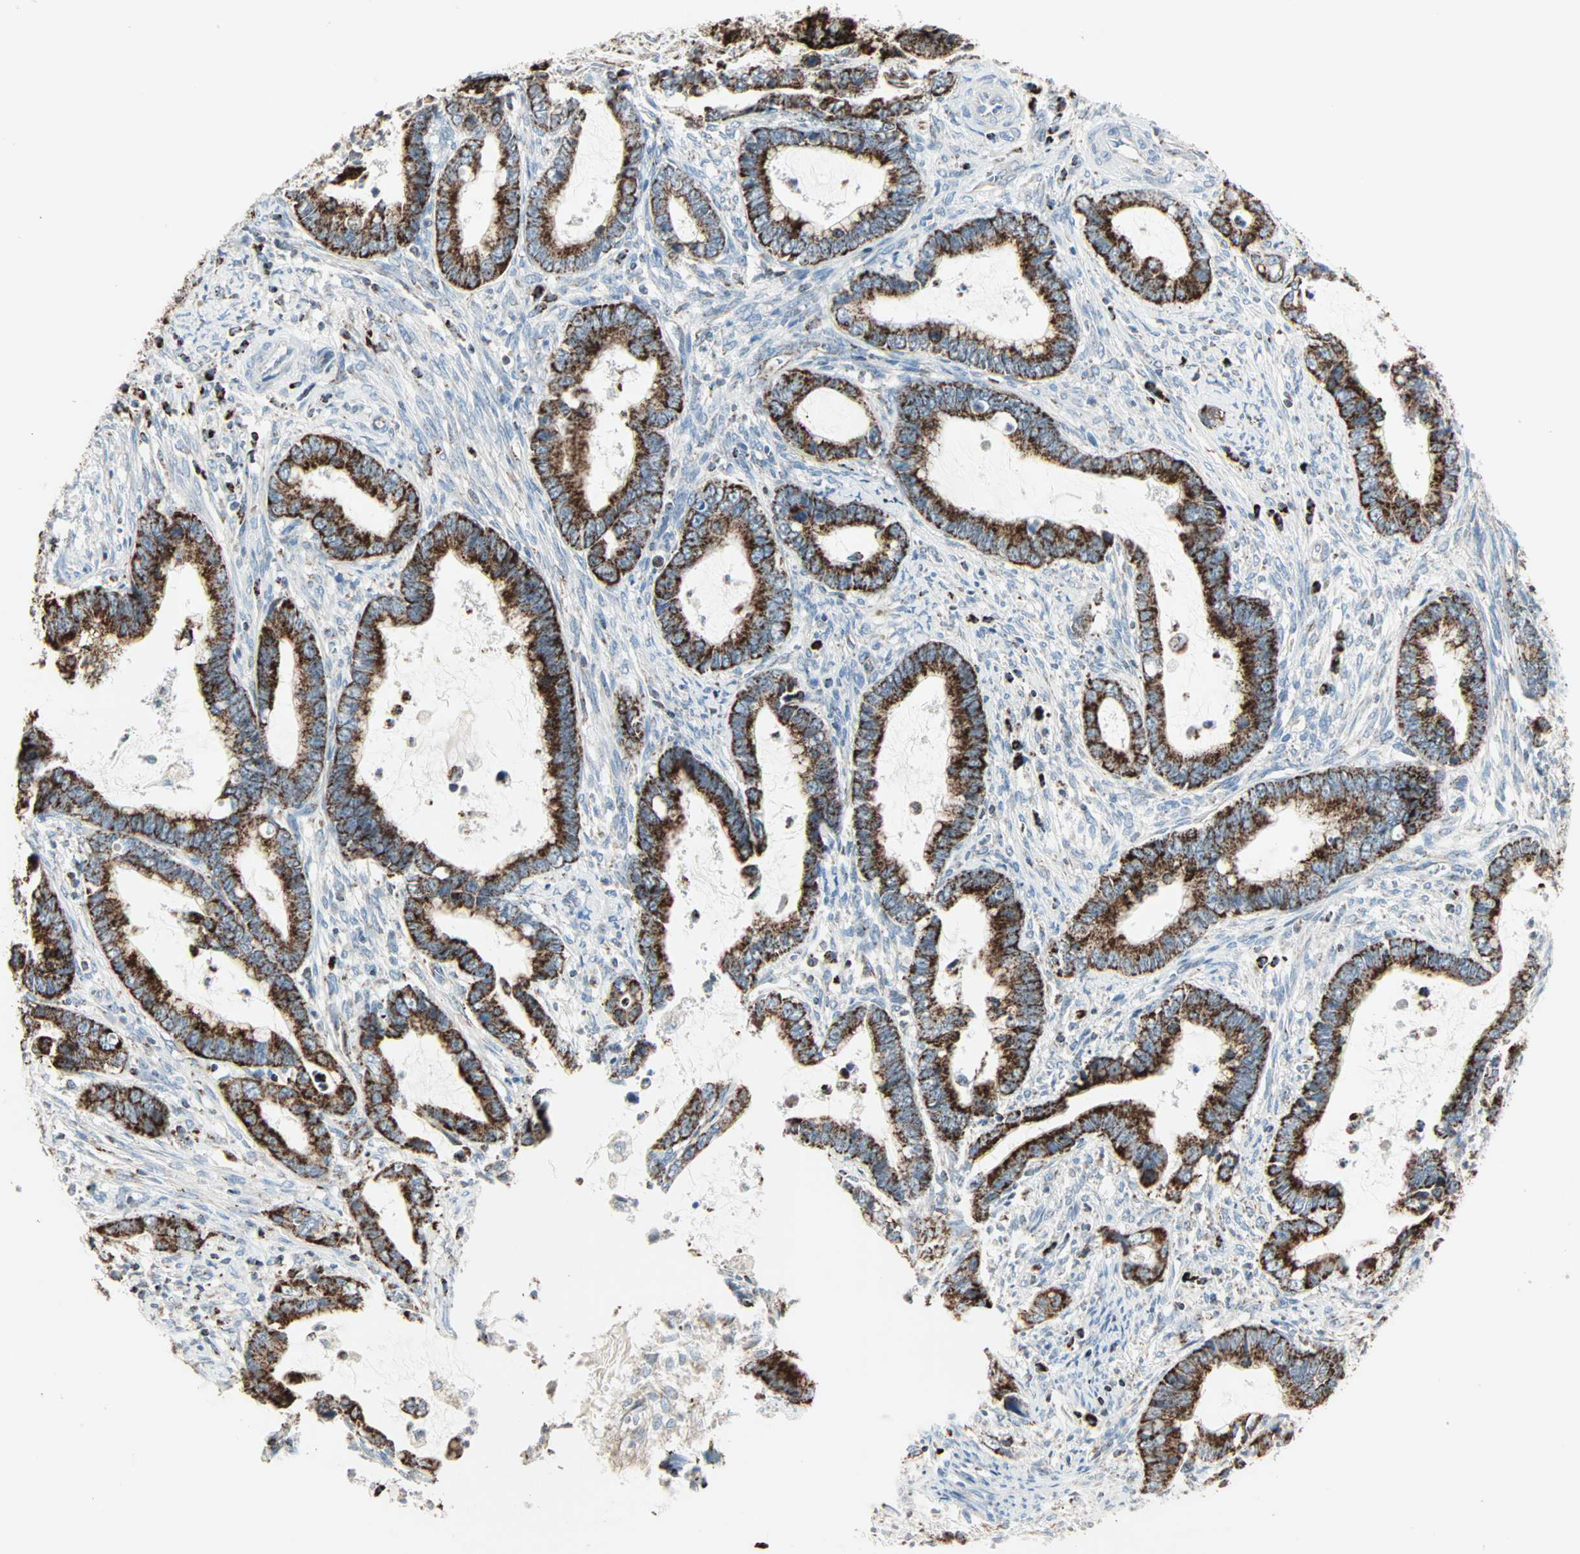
{"staining": {"intensity": "moderate", "quantity": ">75%", "location": "cytoplasmic/membranous"}, "tissue": "cervical cancer", "cell_type": "Tumor cells", "image_type": "cancer", "snomed": [{"axis": "morphology", "description": "Adenocarcinoma, NOS"}, {"axis": "topography", "description": "Cervix"}], "caption": "Cervical cancer (adenocarcinoma) tissue demonstrates moderate cytoplasmic/membranous positivity in approximately >75% of tumor cells (brown staining indicates protein expression, while blue staining denotes nuclei).", "gene": "IDH2", "patient": {"sex": "female", "age": 44}}